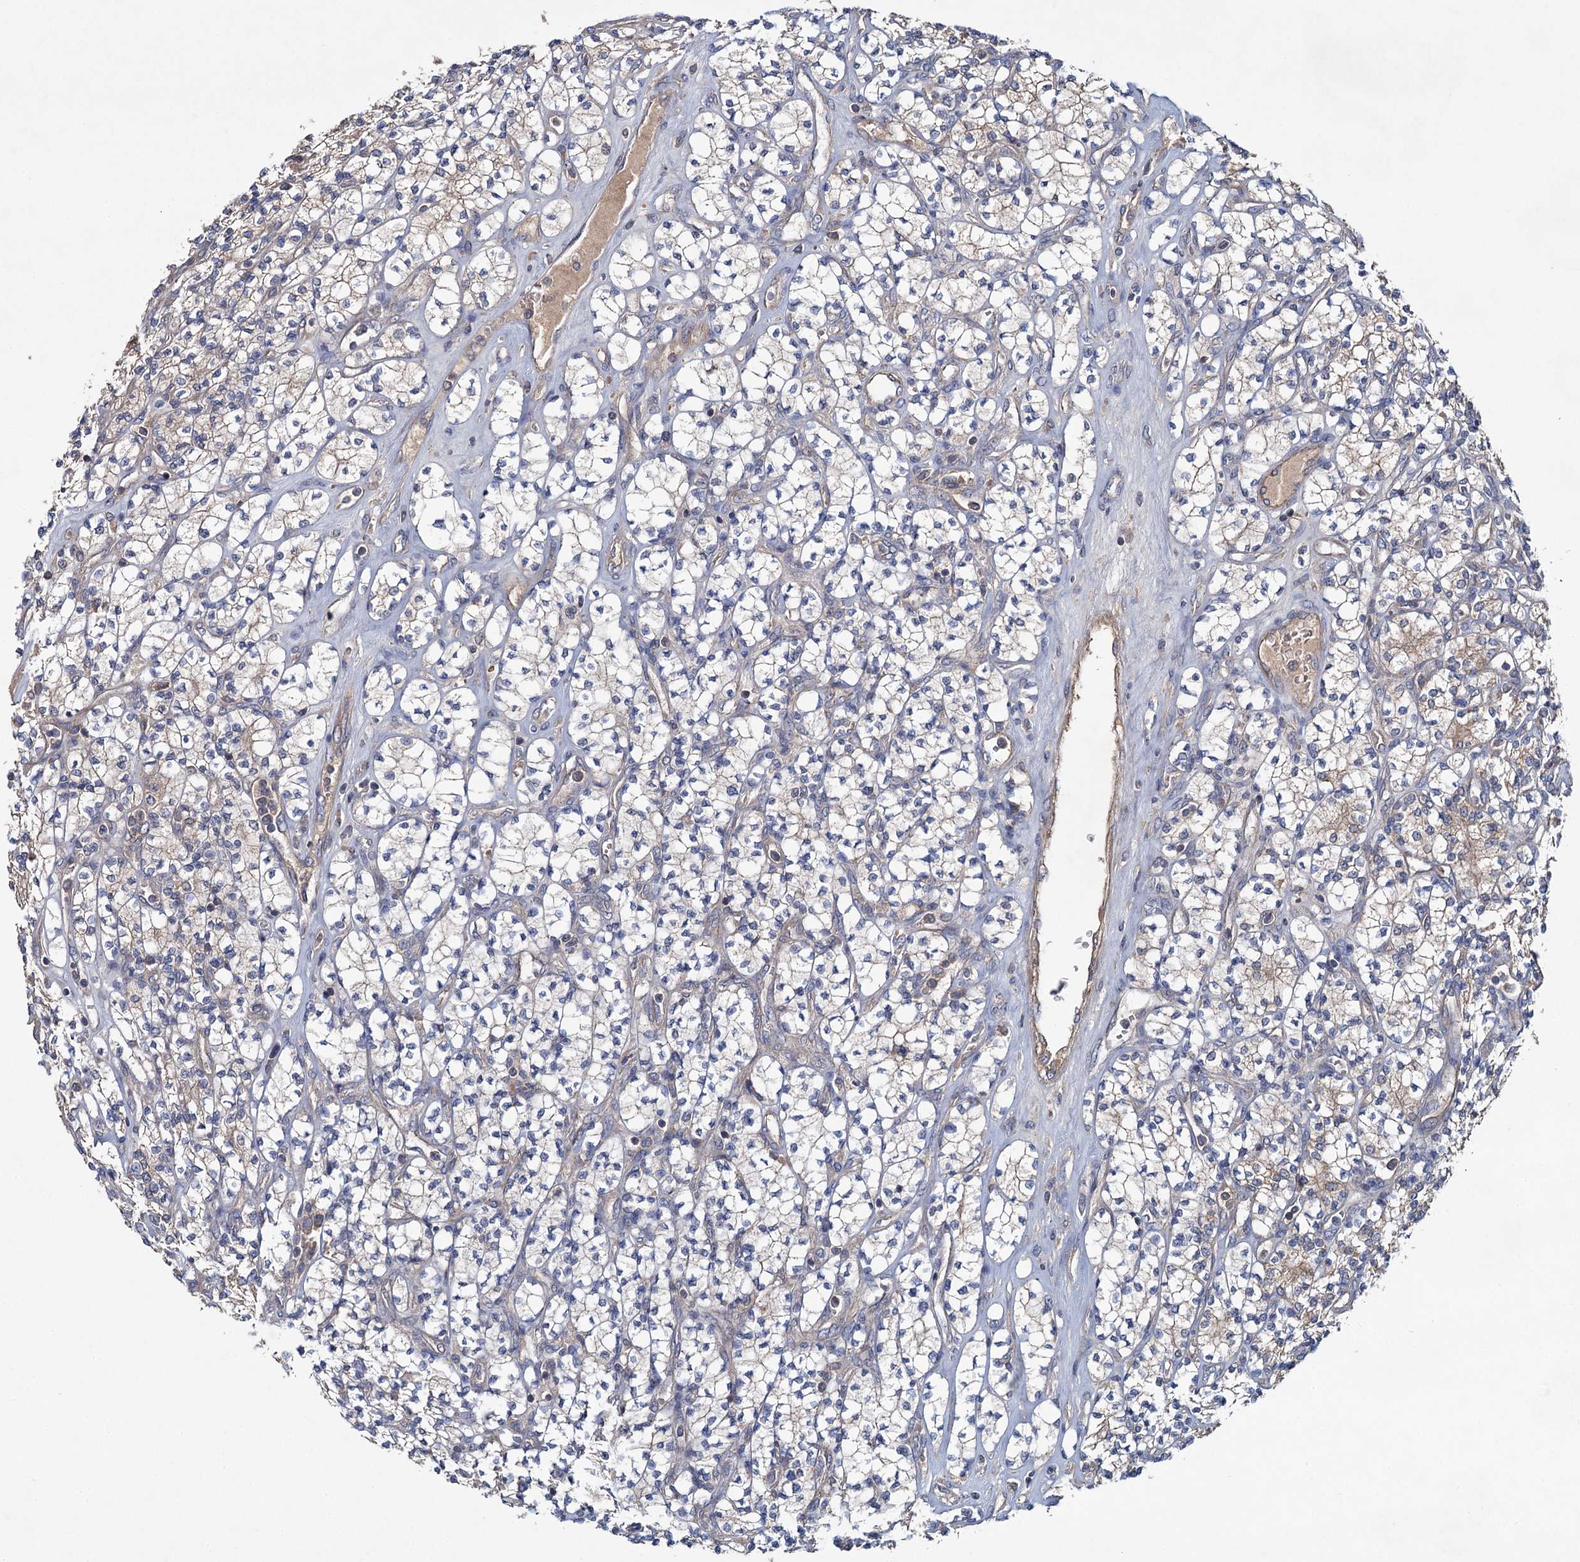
{"staining": {"intensity": "weak", "quantity": "25%-75%", "location": "cytoplasmic/membranous"}, "tissue": "renal cancer", "cell_type": "Tumor cells", "image_type": "cancer", "snomed": [{"axis": "morphology", "description": "Adenocarcinoma, NOS"}, {"axis": "topography", "description": "Kidney"}], "caption": "The immunohistochemical stain highlights weak cytoplasmic/membranous staining in tumor cells of adenocarcinoma (renal) tissue.", "gene": "MTRR", "patient": {"sex": "male", "age": 77}}